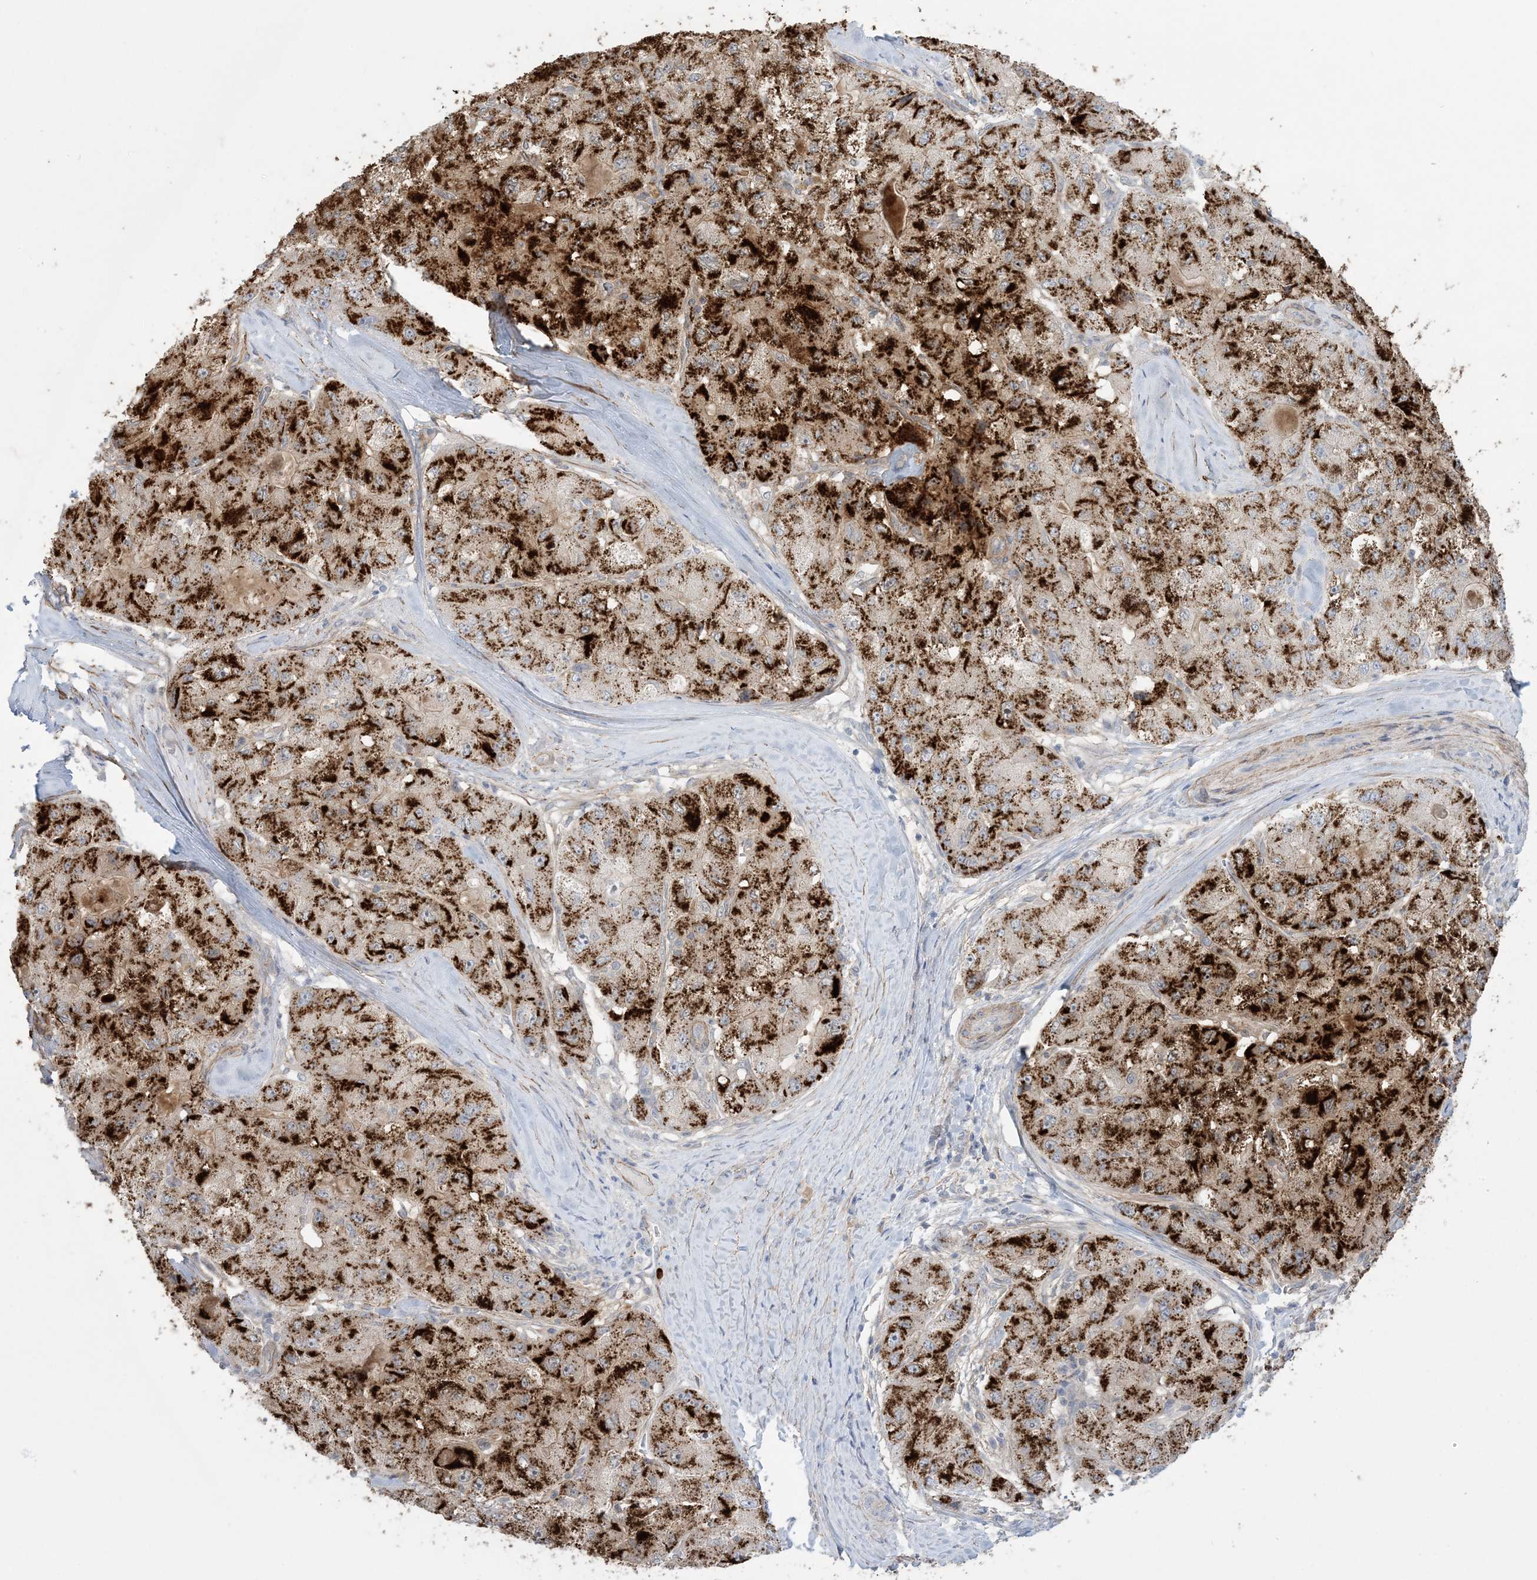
{"staining": {"intensity": "strong", "quantity": ">75%", "location": "cytoplasmic/membranous"}, "tissue": "liver cancer", "cell_type": "Tumor cells", "image_type": "cancer", "snomed": [{"axis": "morphology", "description": "Carcinoma, Hepatocellular, NOS"}, {"axis": "topography", "description": "Liver"}], "caption": "Immunohistochemistry image of neoplastic tissue: liver cancer (hepatocellular carcinoma) stained using immunohistochemistry (IHC) shows high levels of strong protein expression localized specifically in the cytoplasmic/membranous of tumor cells, appearing as a cytoplasmic/membranous brown color.", "gene": "AGXT", "patient": {"sex": "male", "age": 80}}